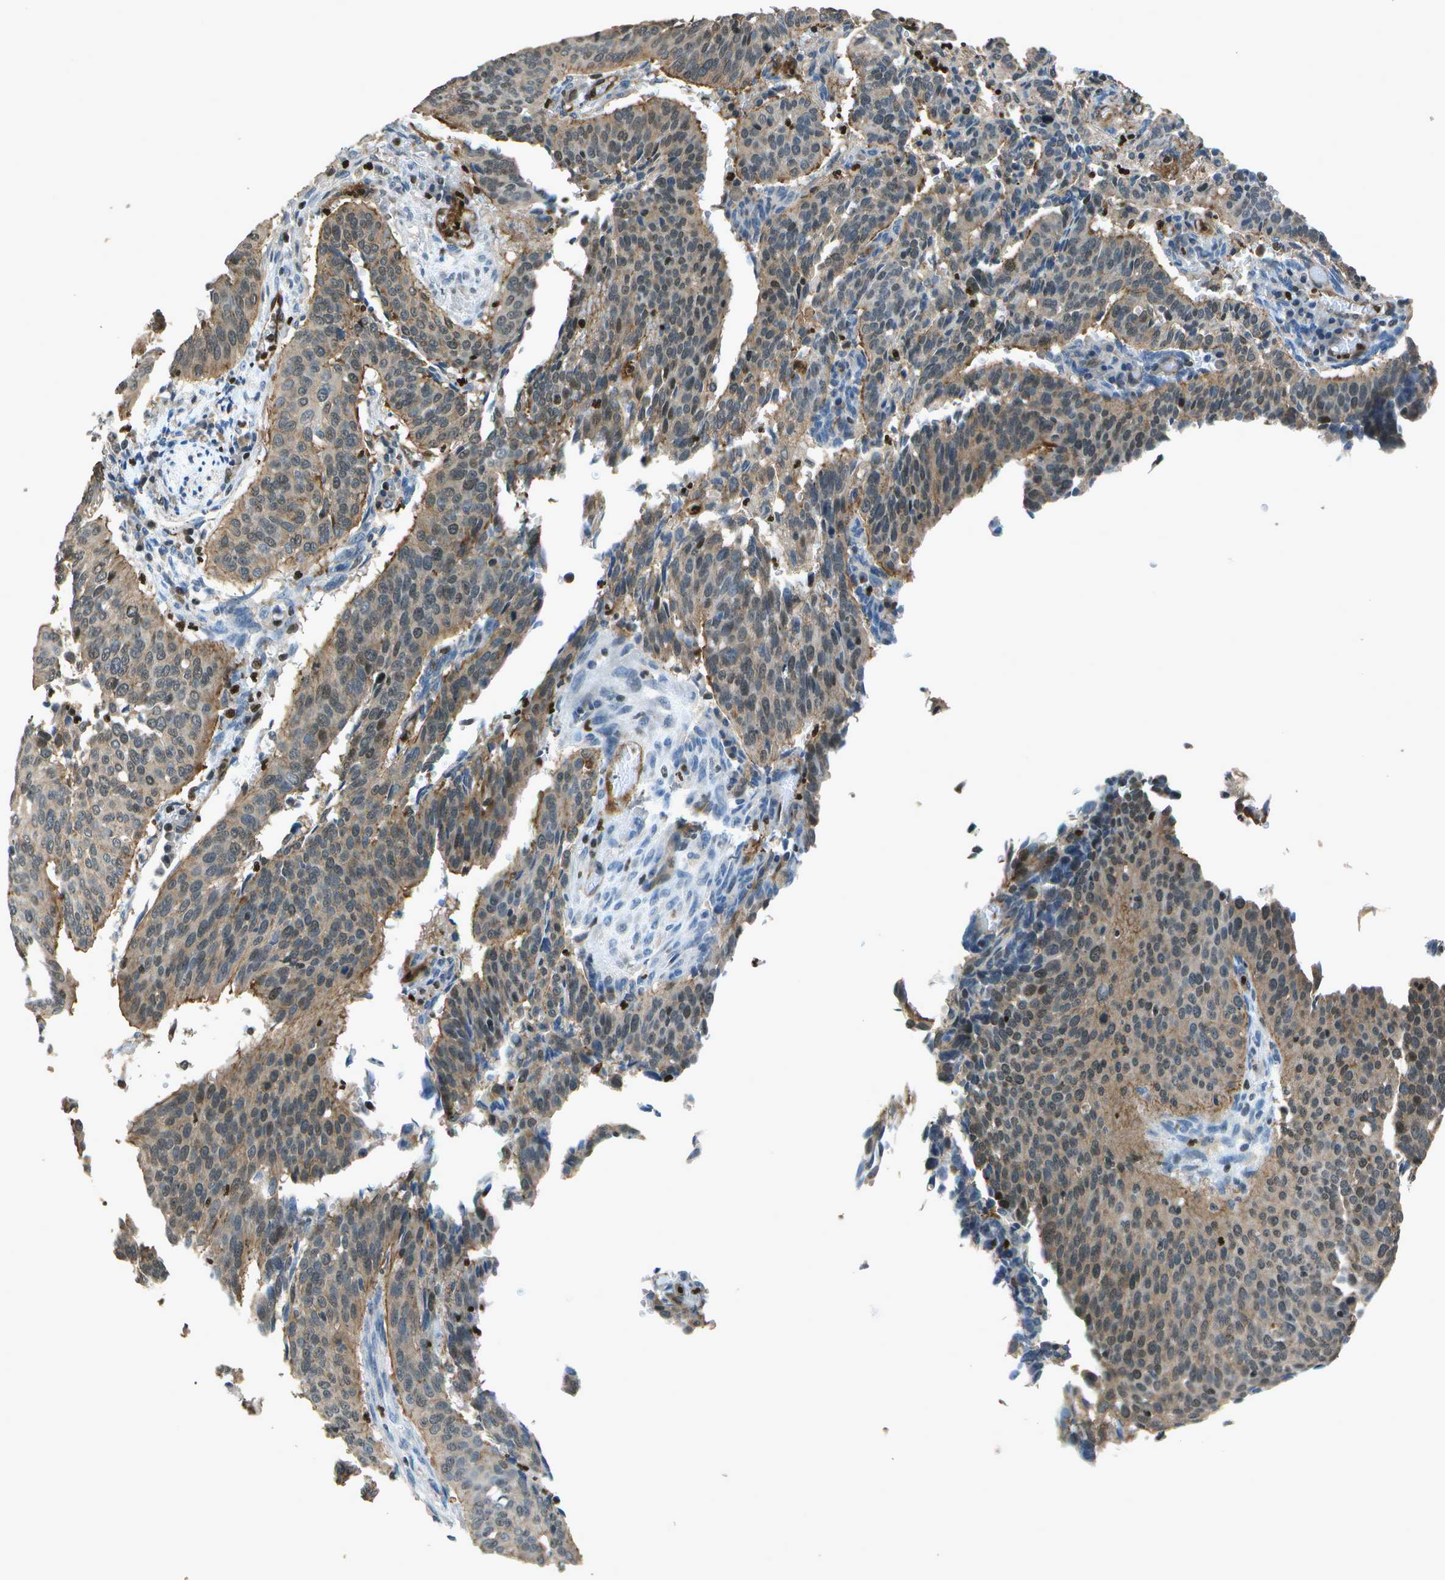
{"staining": {"intensity": "moderate", "quantity": "<25%", "location": "cytoplasmic/membranous,nuclear"}, "tissue": "cervical cancer", "cell_type": "Tumor cells", "image_type": "cancer", "snomed": [{"axis": "morphology", "description": "Normal tissue, NOS"}, {"axis": "morphology", "description": "Squamous cell carcinoma, NOS"}, {"axis": "topography", "description": "Cervix"}], "caption": "Cervical cancer (squamous cell carcinoma) stained for a protein exhibits moderate cytoplasmic/membranous and nuclear positivity in tumor cells.", "gene": "PDLIM1", "patient": {"sex": "female", "age": 39}}